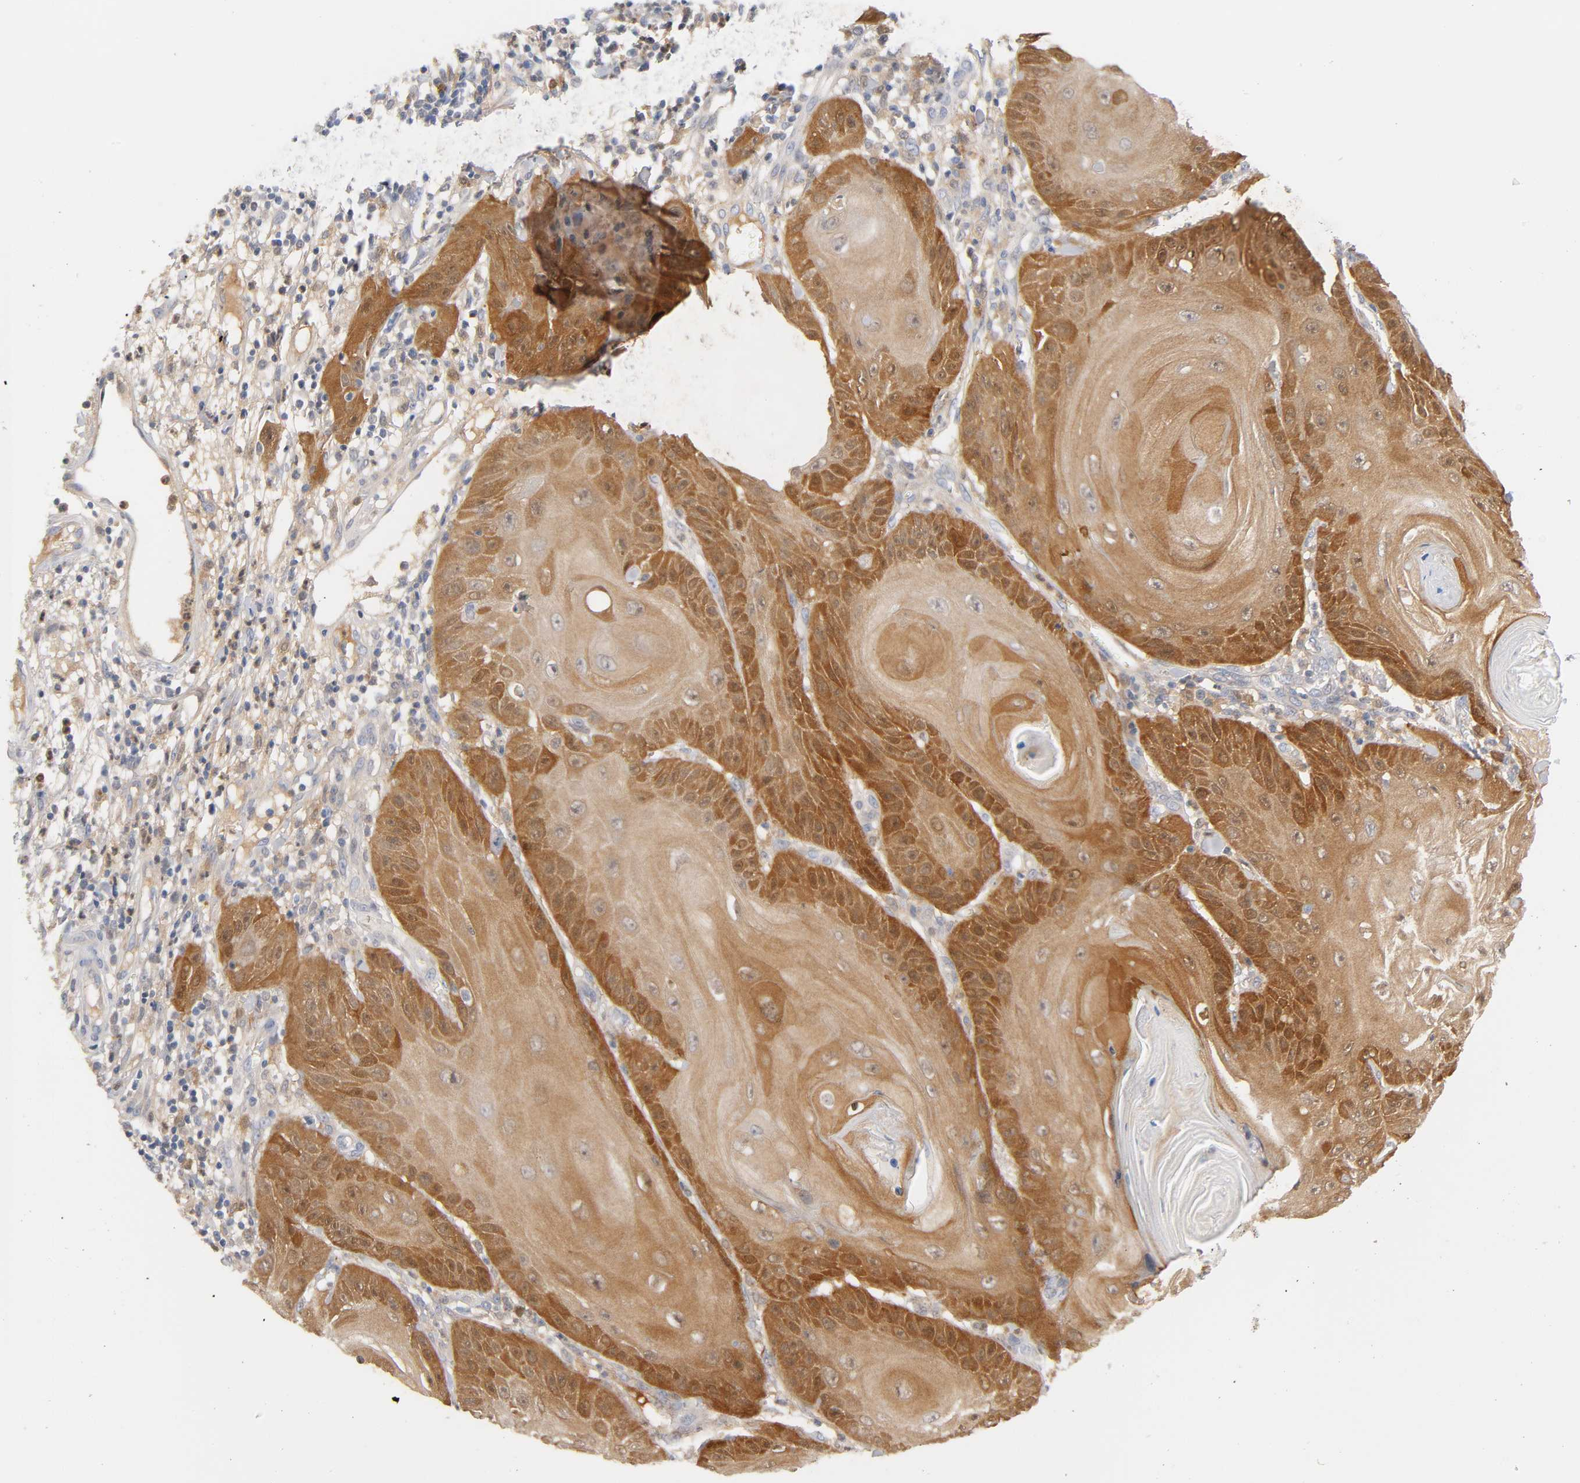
{"staining": {"intensity": "moderate", "quantity": ">75%", "location": "cytoplasmic/membranous,nuclear"}, "tissue": "skin cancer", "cell_type": "Tumor cells", "image_type": "cancer", "snomed": [{"axis": "morphology", "description": "Squamous cell carcinoma, NOS"}, {"axis": "topography", "description": "Skin"}], "caption": "Immunohistochemistry (IHC) micrograph of neoplastic tissue: skin cancer stained using immunohistochemistry exhibits medium levels of moderate protein expression localized specifically in the cytoplasmic/membranous and nuclear of tumor cells, appearing as a cytoplasmic/membranous and nuclear brown color.", "gene": "IL18", "patient": {"sex": "female", "age": 78}}